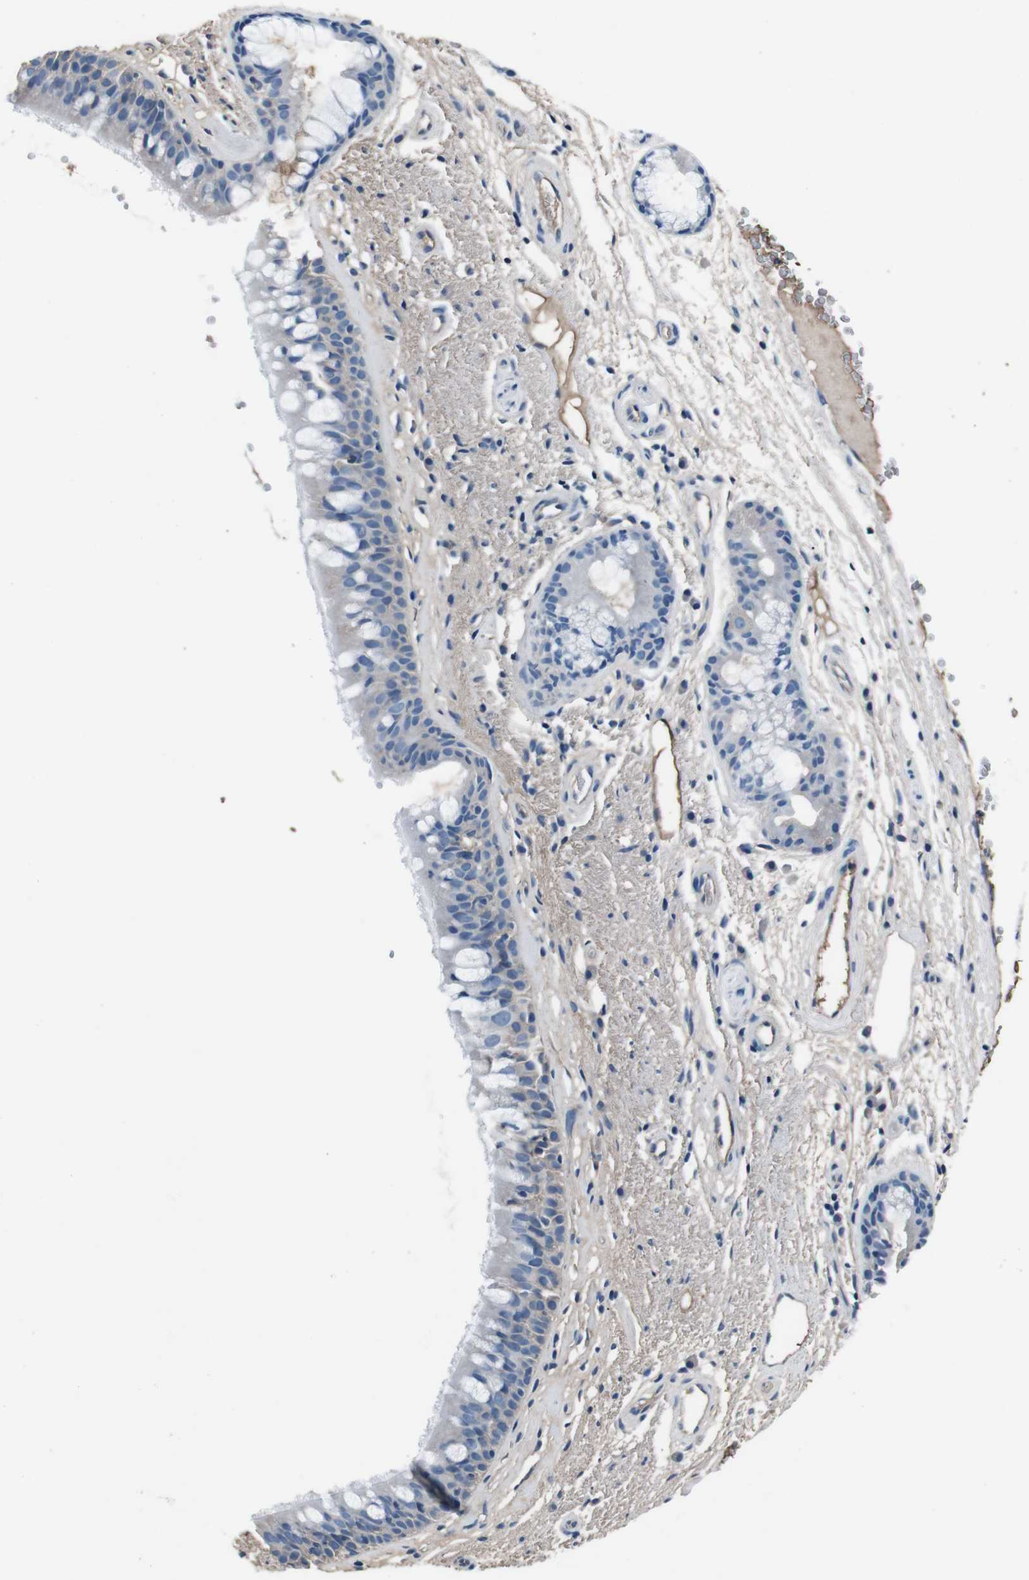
{"staining": {"intensity": "weak", "quantity": "<25%", "location": "cytoplasmic/membranous"}, "tissue": "bronchus", "cell_type": "Respiratory epithelial cells", "image_type": "normal", "snomed": [{"axis": "morphology", "description": "Normal tissue, NOS"}, {"axis": "topography", "description": "Bronchus"}], "caption": "Immunohistochemistry (IHC) of benign bronchus demonstrates no expression in respiratory epithelial cells. (Brightfield microscopy of DAB (3,3'-diaminobenzidine) immunohistochemistry at high magnification).", "gene": "LEP", "patient": {"sex": "female", "age": 54}}